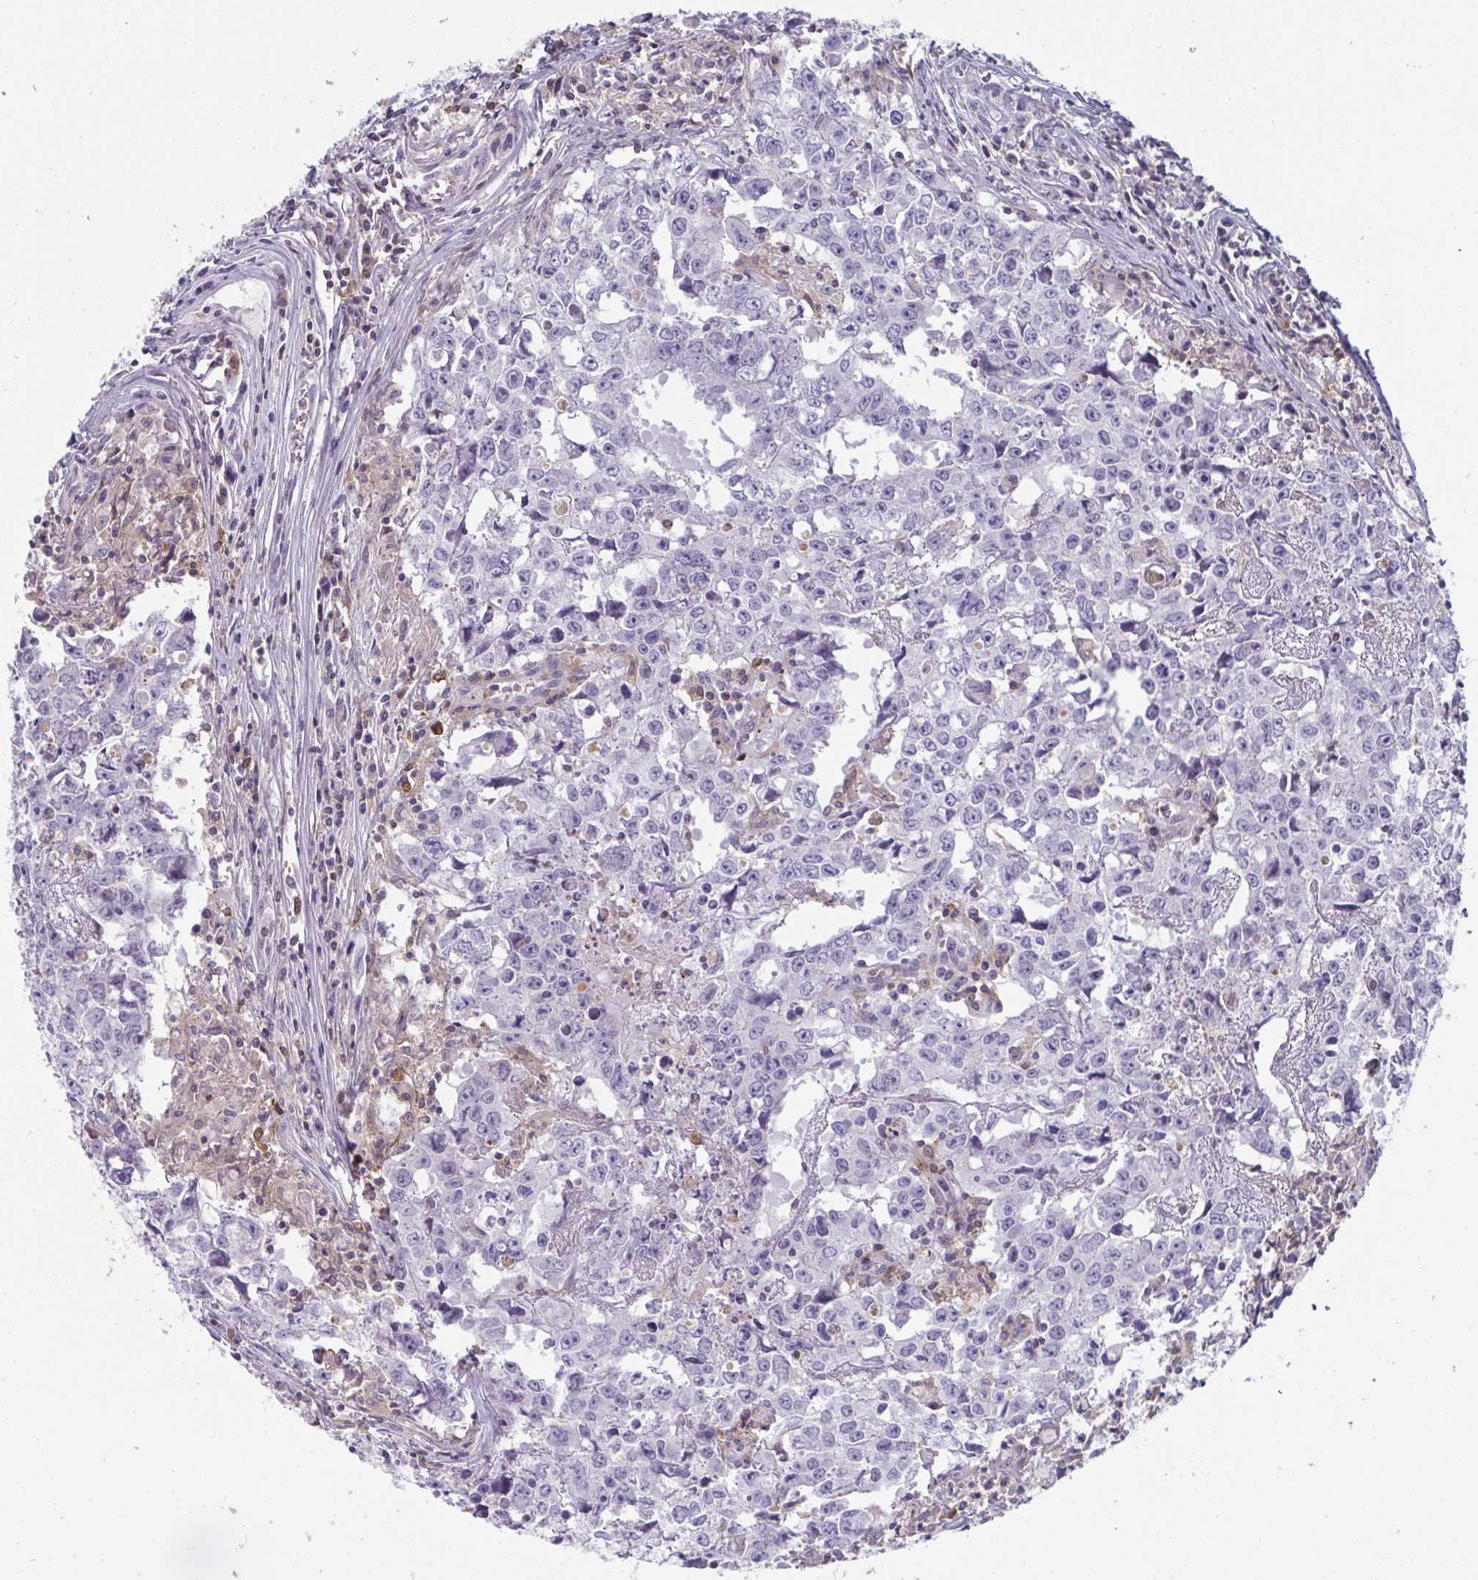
{"staining": {"intensity": "negative", "quantity": "none", "location": "none"}, "tissue": "testis cancer", "cell_type": "Tumor cells", "image_type": "cancer", "snomed": [{"axis": "morphology", "description": "Carcinoma, Embryonal, NOS"}, {"axis": "topography", "description": "Testis"}], "caption": "A micrograph of testis cancer stained for a protein shows no brown staining in tumor cells.", "gene": "DISP2", "patient": {"sex": "male", "age": 22}}